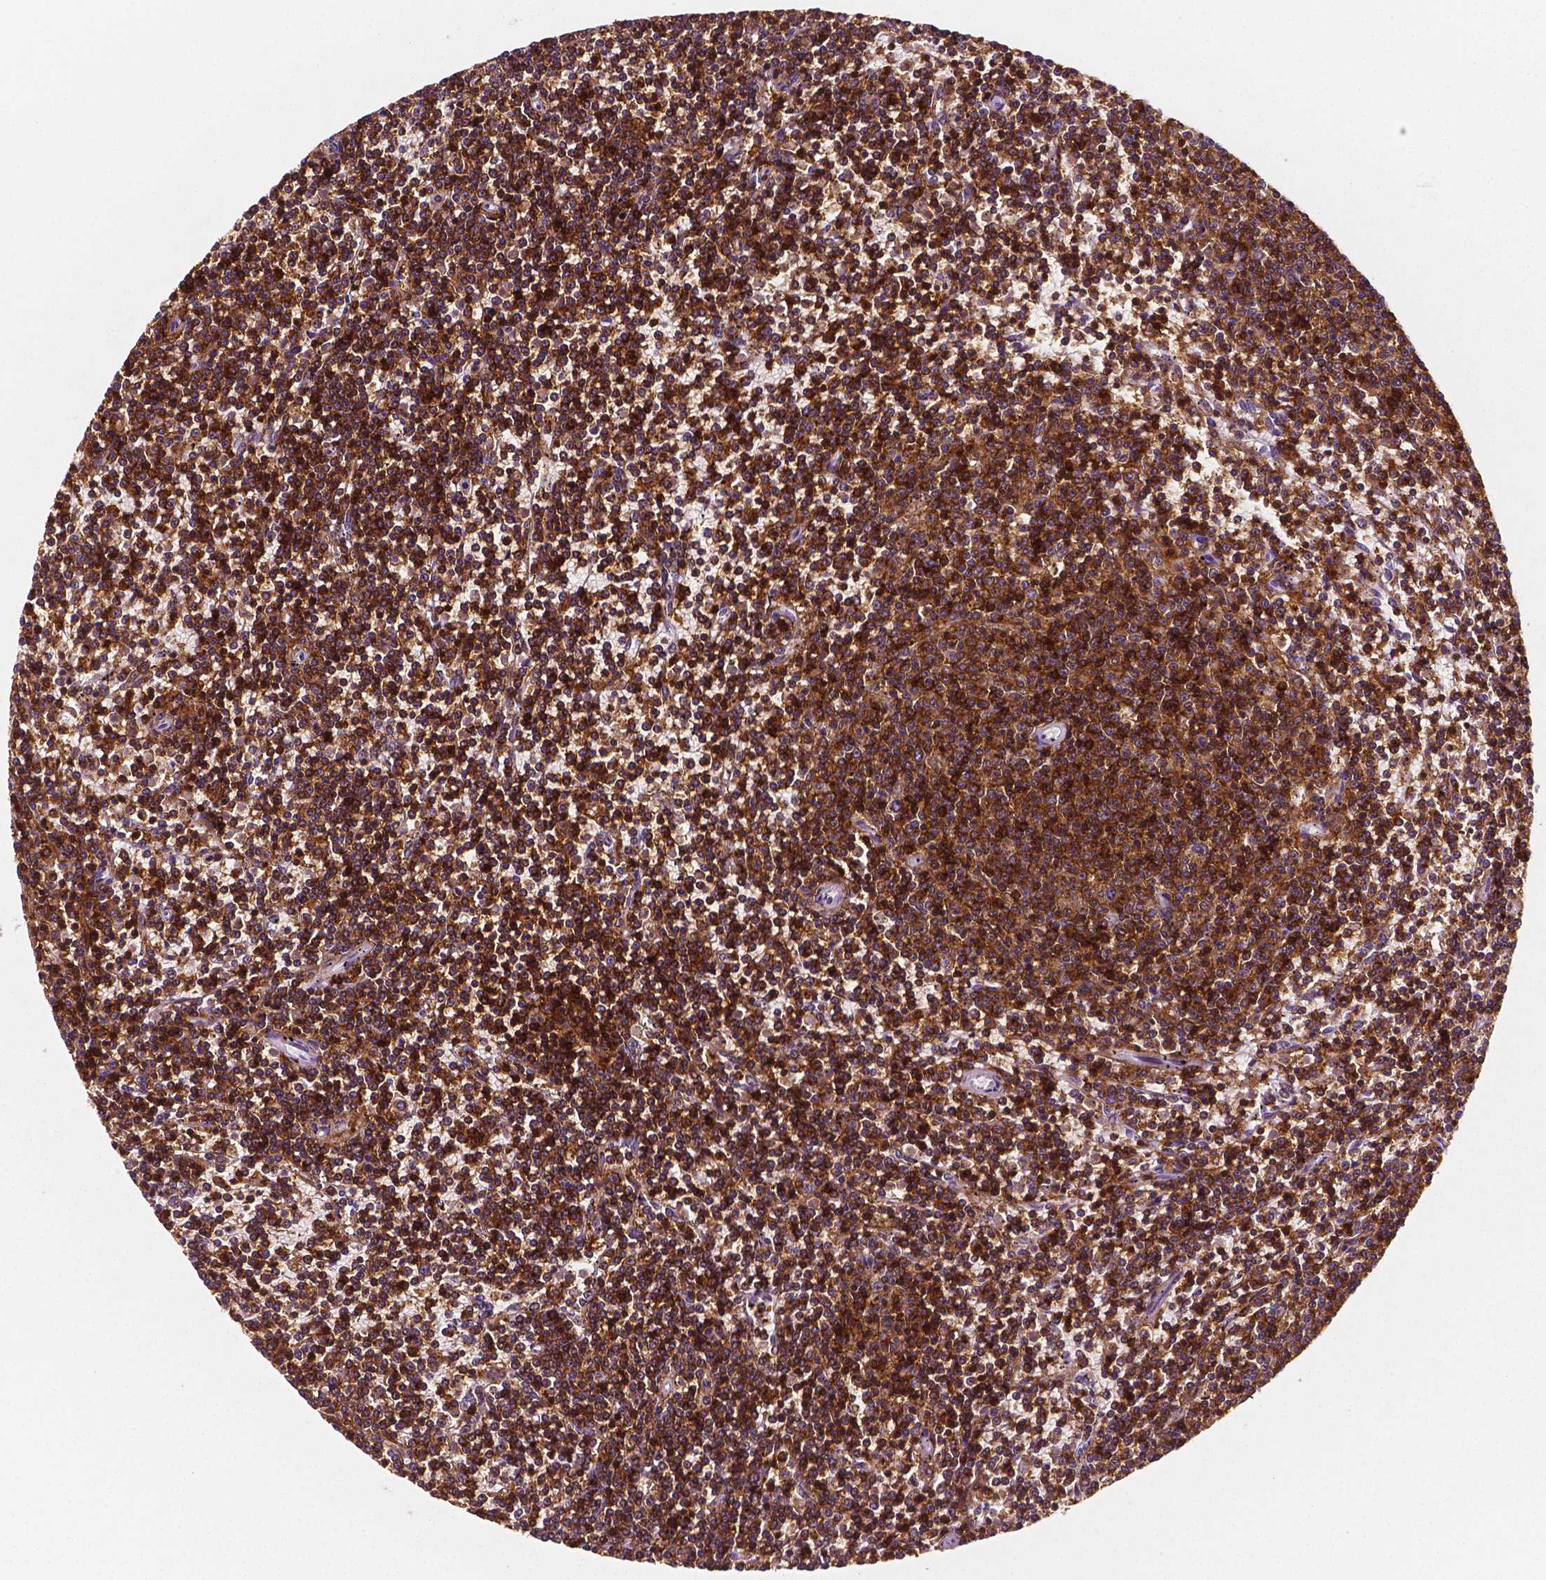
{"staining": {"intensity": "strong", "quantity": ">75%", "location": "cytoplasmic/membranous"}, "tissue": "lymphoma", "cell_type": "Tumor cells", "image_type": "cancer", "snomed": [{"axis": "morphology", "description": "Malignant lymphoma, non-Hodgkin's type, Low grade"}, {"axis": "topography", "description": "Spleen"}], "caption": "Protein expression analysis of lymphoma exhibits strong cytoplasmic/membranous expression in approximately >75% of tumor cells.", "gene": "PTPRC", "patient": {"sex": "female", "age": 50}}